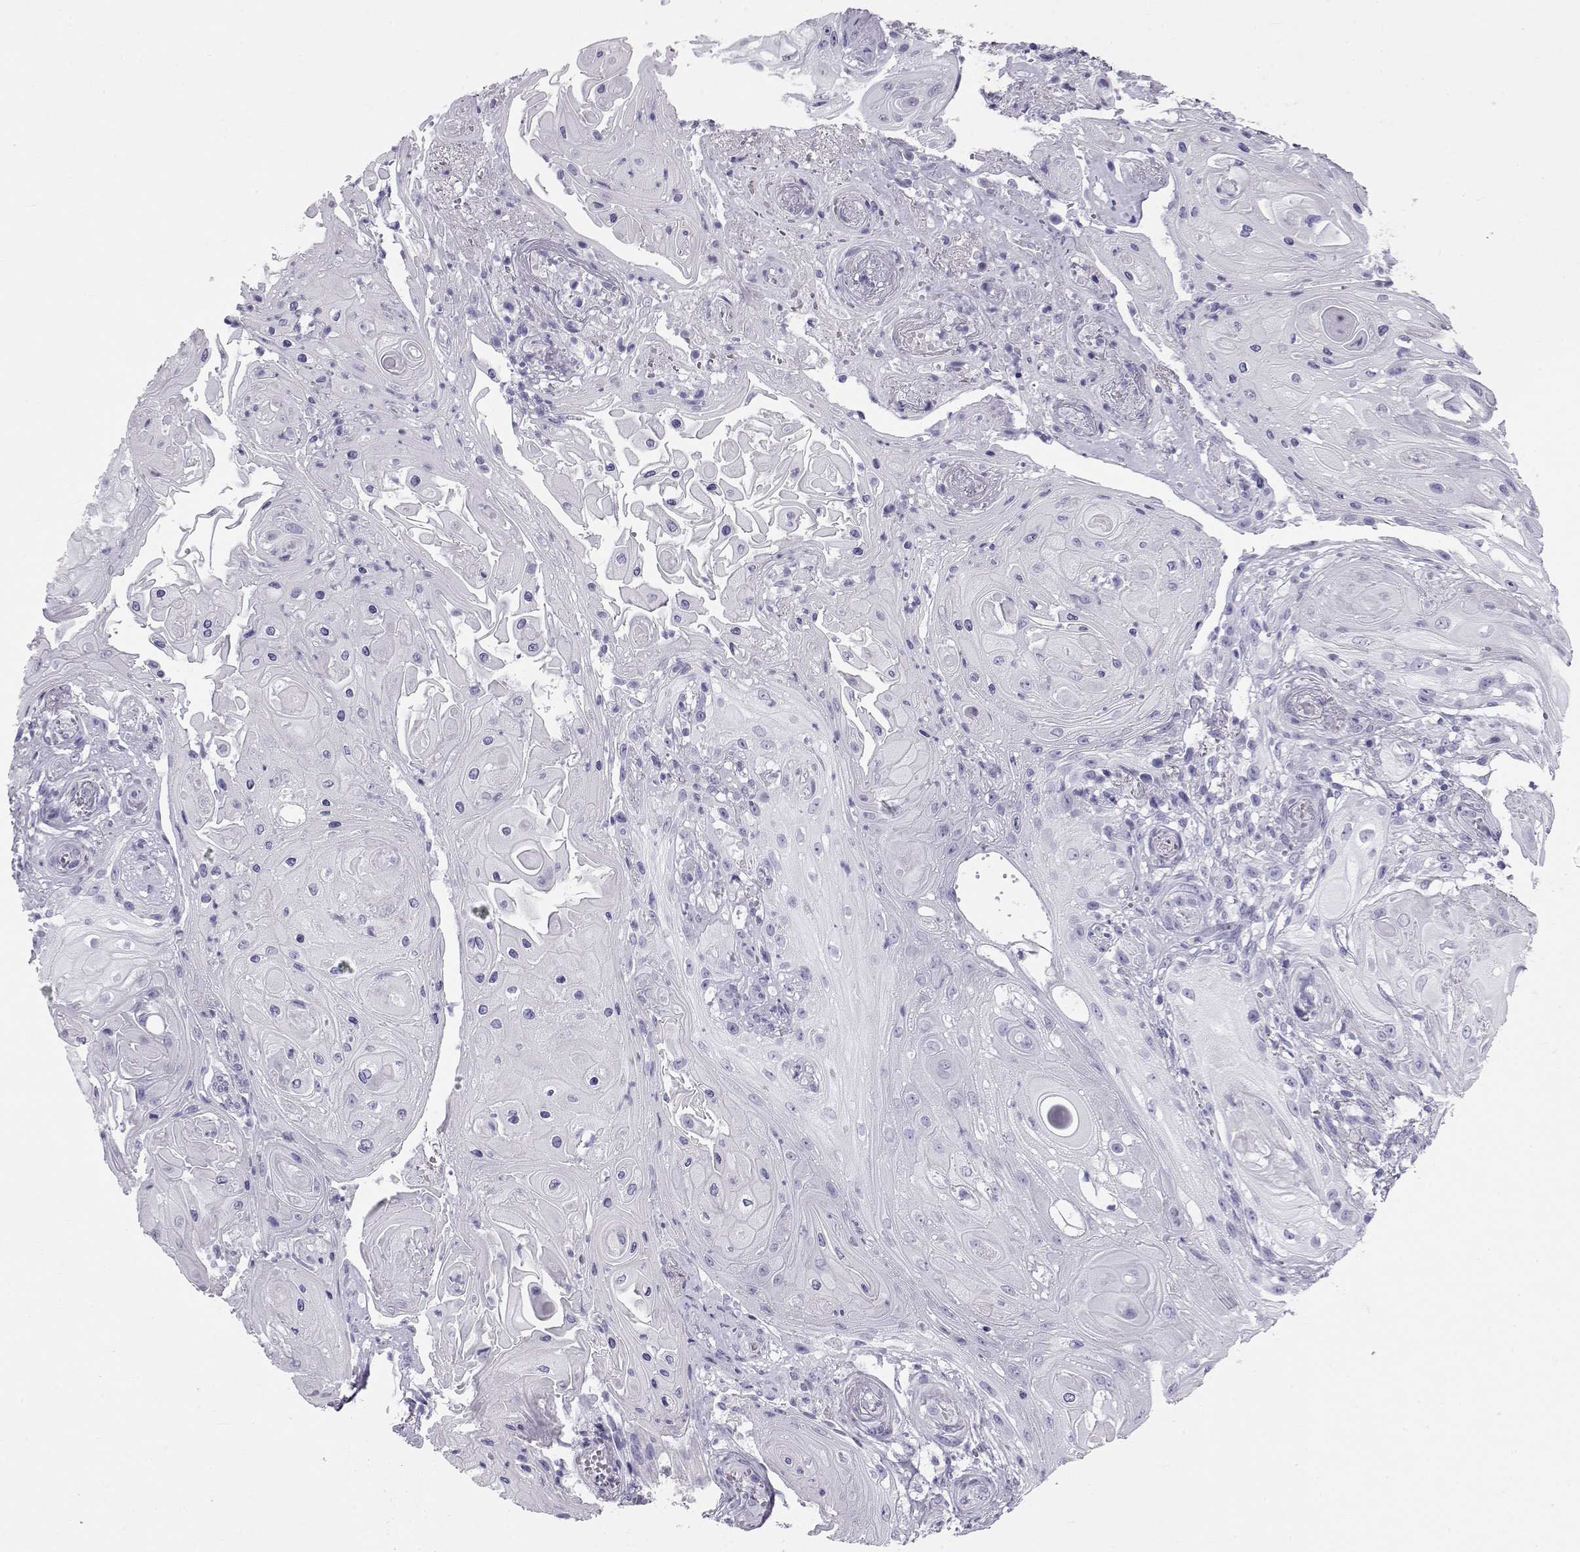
{"staining": {"intensity": "negative", "quantity": "none", "location": "none"}, "tissue": "skin cancer", "cell_type": "Tumor cells", "image_type": "cancer", "snomed": [{"axis": "morphology", "description": "Squamous cell carcinoma, NOS"}, {"axis": "topography", "description": "Skin"}], "caption": "This is an immunohistochemistry (IHC) image of skin squamous cell carcinoma. There is no expression in tumor cells.", "gene": "RD3", "patient": {"sex": "male", "age": 62}}